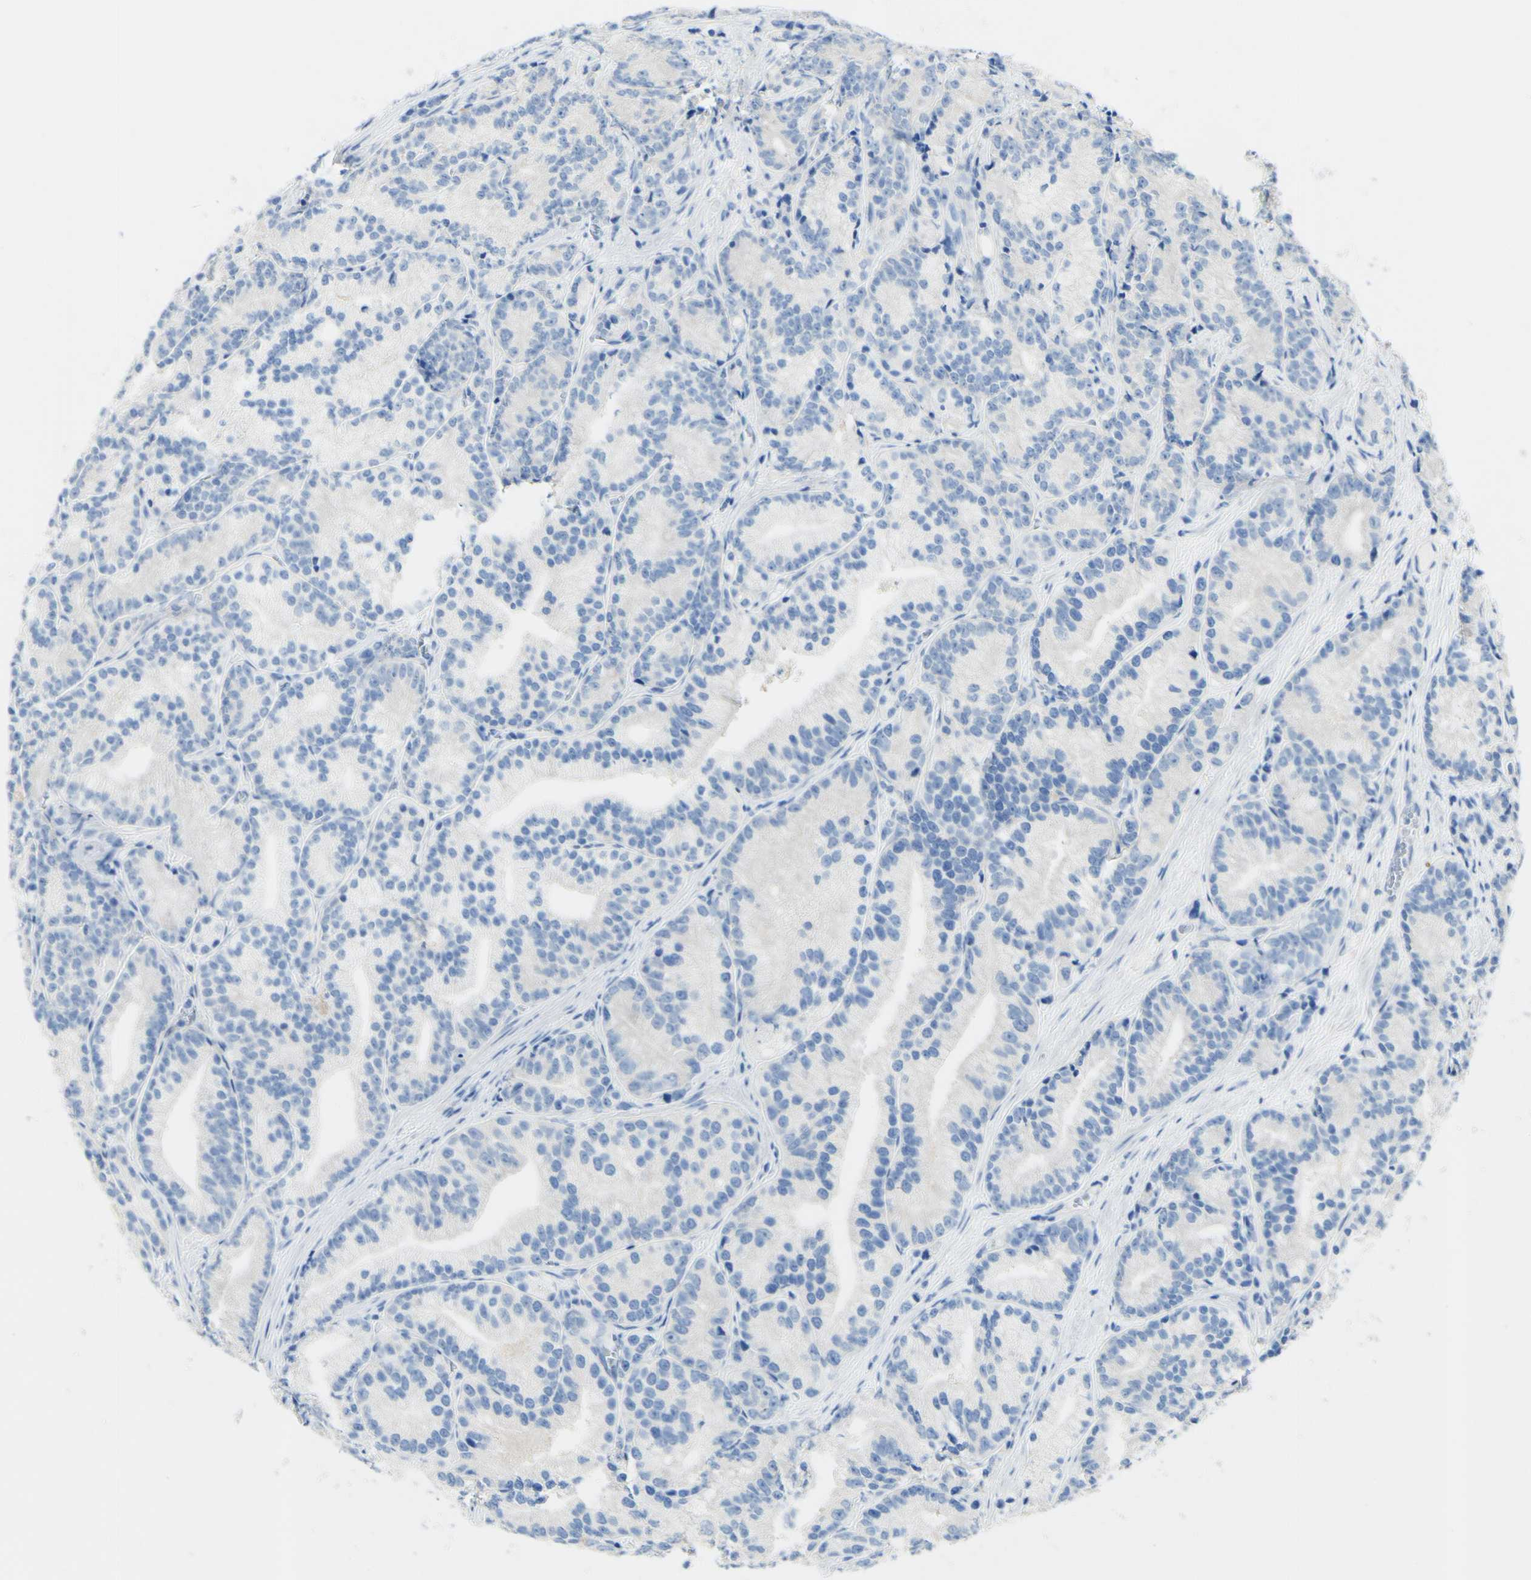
{"staining": {"intensity": "negative", "quantity": "none", "location": "none"}, "tissue": "prostate cancer", "cell_type": "Tumor cells", "image_type": "cancer", "snomed": [{"axis": "morphology", "description": "Adenocarcinoma, Low grade"}, {"axis": "topography", "description": "Prostate"}], "caption": "High magnification brightfield microscopy of prostate low-grade adenocarcinoma stained with DAB (brown) and counterstained with hematoxylin (blue): tumor cells show no significant staining.", "gene": "FGF4", "patient": {"sex": "male", "age": 89}}